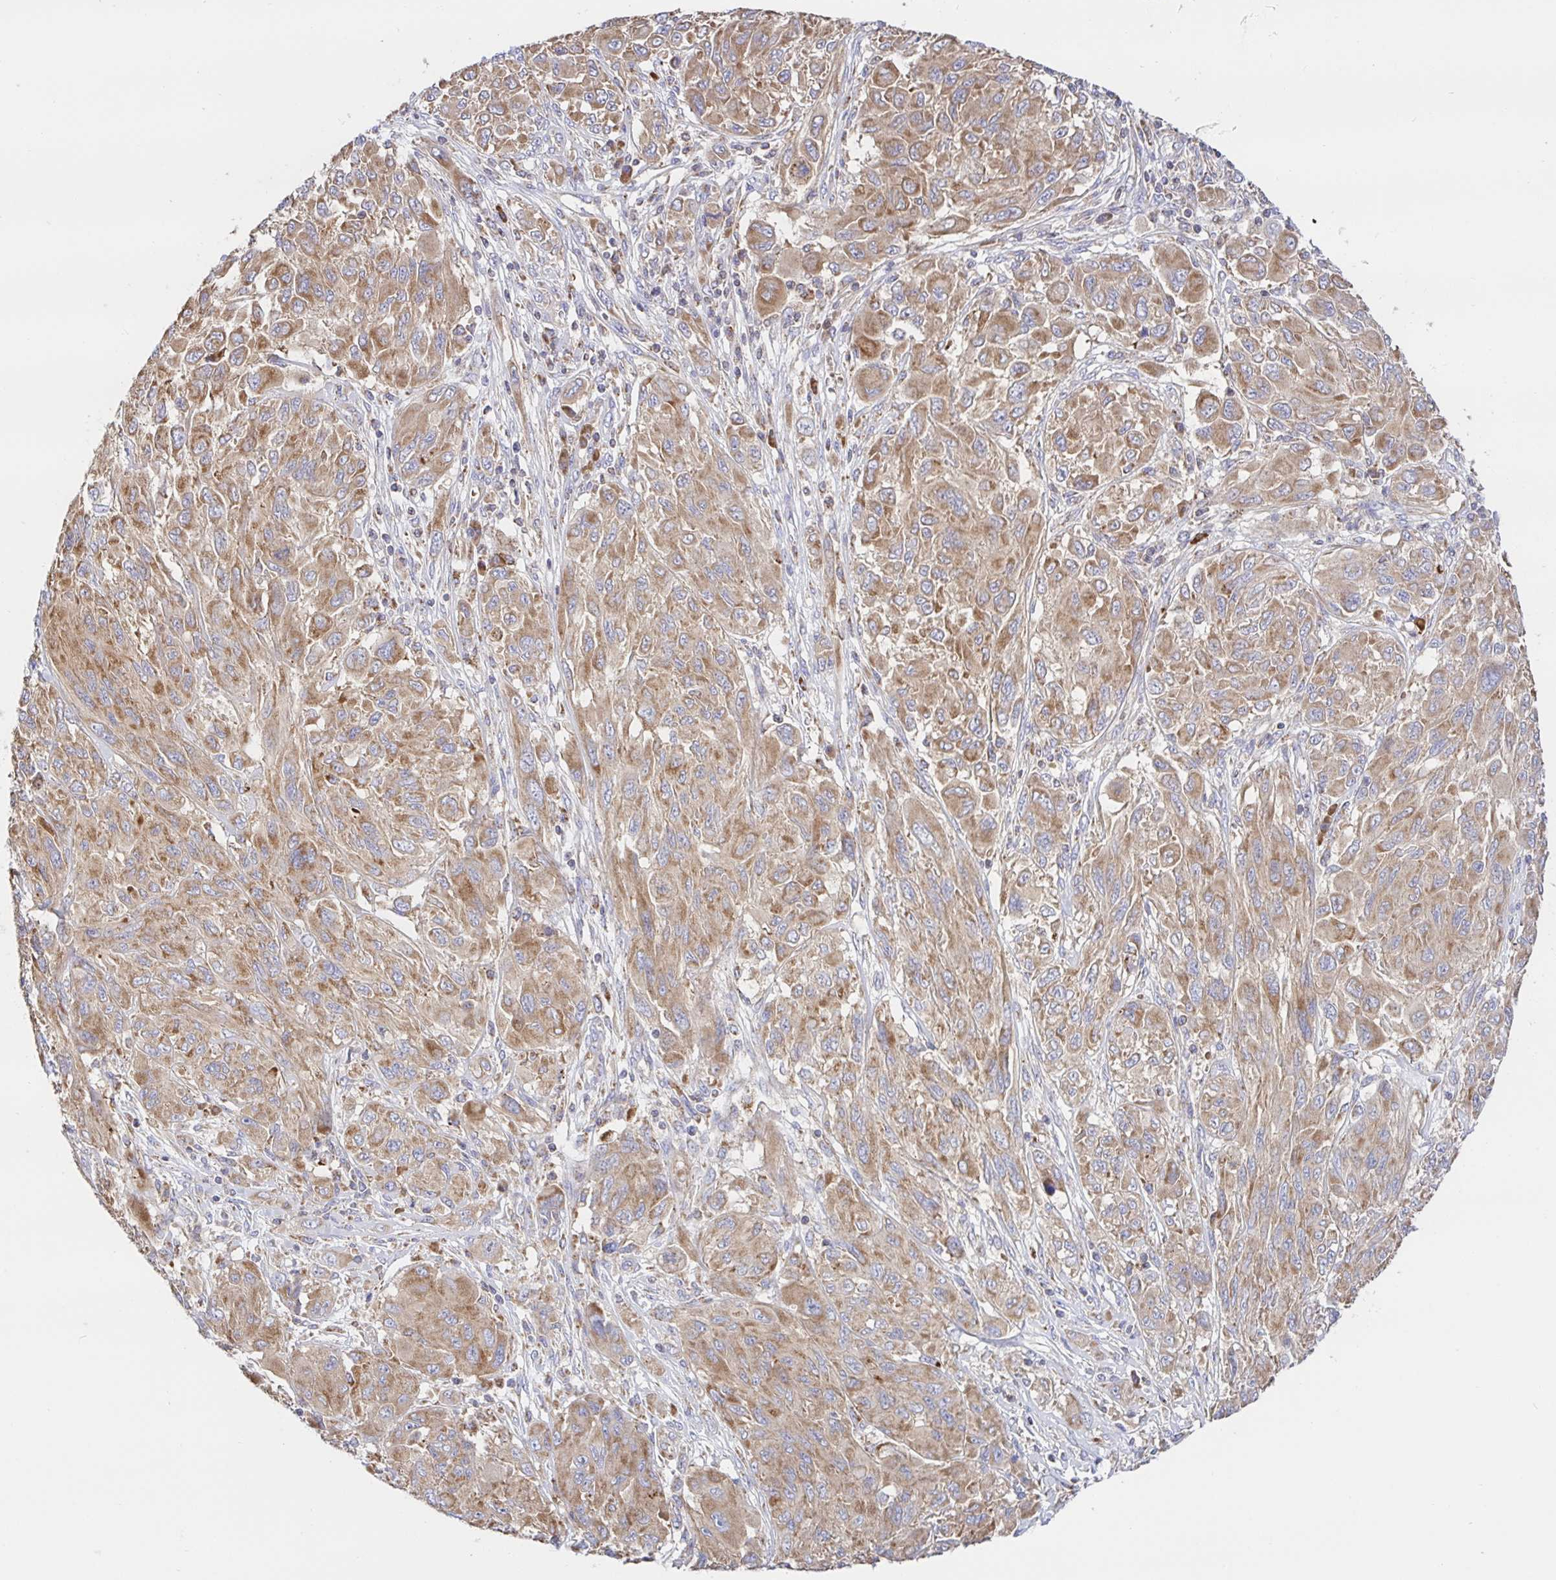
{"staining": {"intensity": "moderate", "quantity": ">75%", "location": "cytoplasmic/membranous"}, "tissue": "melanoma", "cell_type": "Tumor cells", "image_type": "cancer", "snomed": [{"axis": "morphology", "description": "Malignant melanoma, NOS"}, {"axis": "topography", "description": "Skin"}], "caption": "Human malignant melanoma stained for a protein (brown) demonstrates moderate cytoplasmic/membranous positive staining in approximately >75% of tumor cells.", "gene": "PRDX3", "patient": {"sex": "female", "age": 91}}